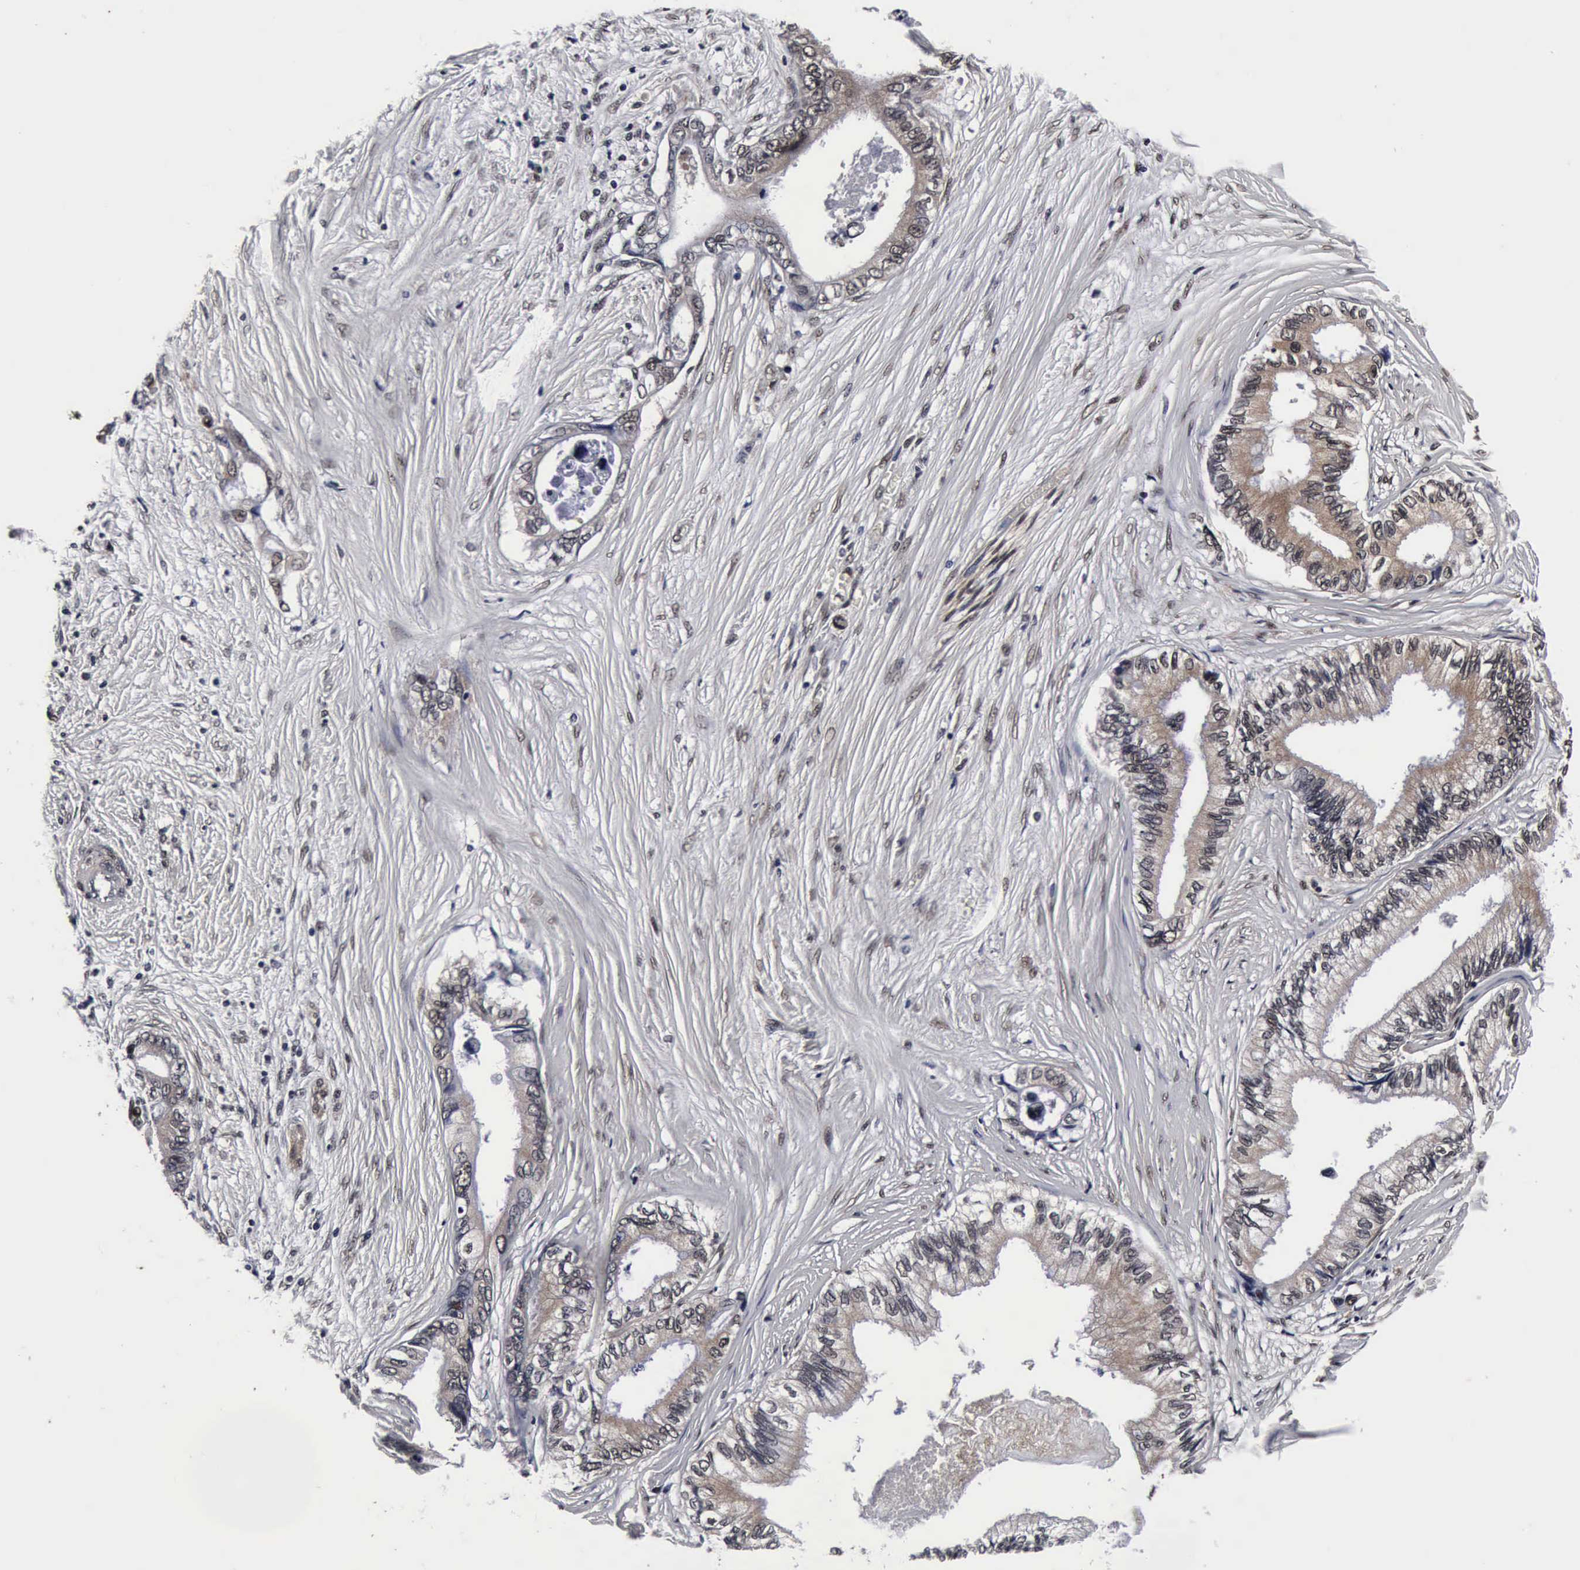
{"staining": {"intensity": "negative", "quantity": "none", "location": "none"}, "tissue": "pancreatic cancer", "cell_type": "Tumor cells", "image_type": "cancer", "snomed": [{"axis": "morphology", "description": "Adenocarcinoma, NOS"}, {"axis": "topography", "description": "Pancreas"}], "caption": "DAB (3,3'-diaminobenzidine) immunohistochemical staining of human pancreatic cancer demonstrates no significant positivity in tumor cells.", "gene": "UBC", "patient": {"sex": "female", "age": 66}}